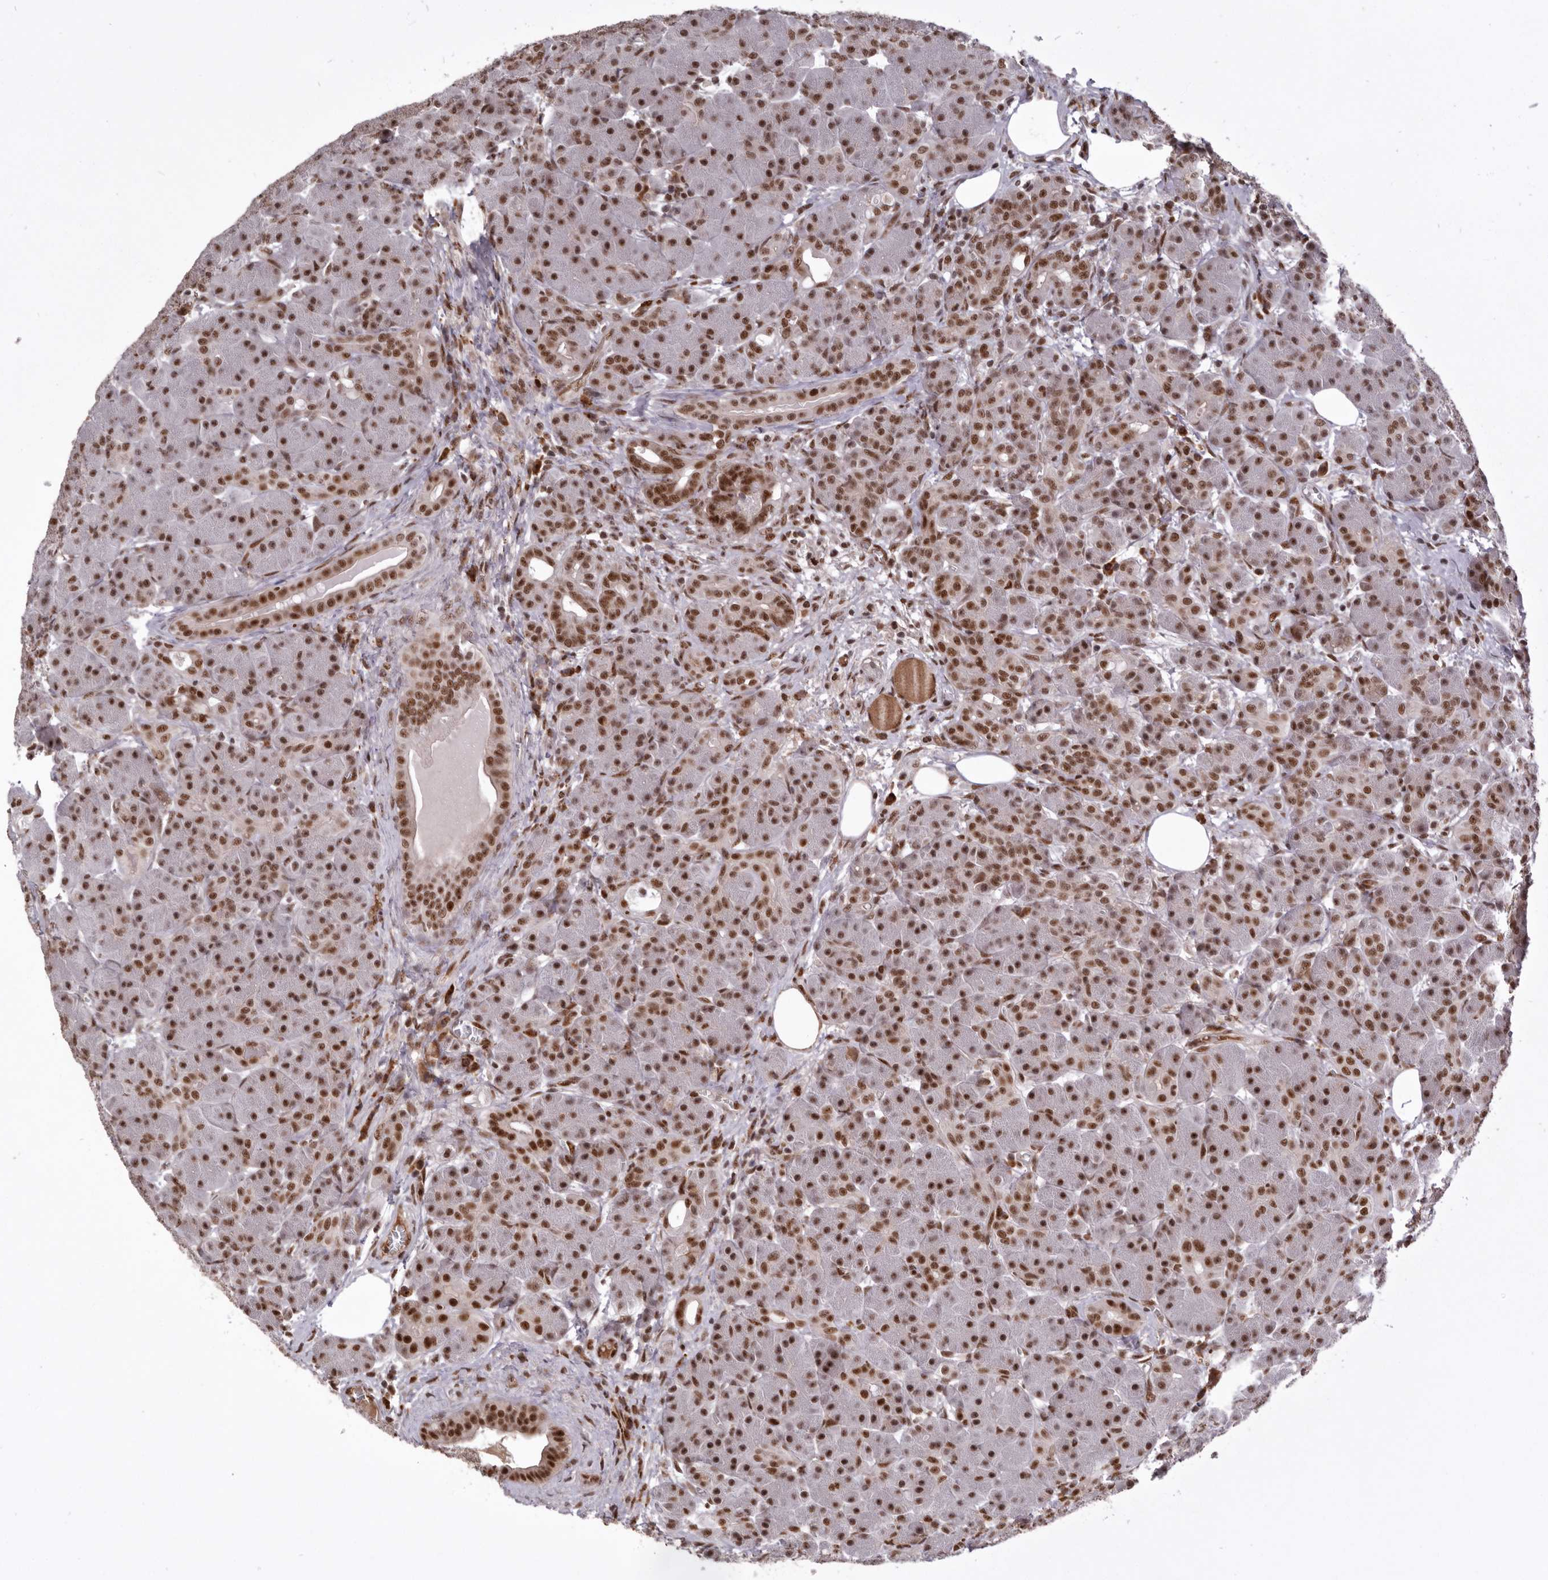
{"staining": {"intensity": "strong", "quantity": ">75%", "location": "nuclear"}, "tissue": "pancreas", "cell_type": "Exocrine glandular cells", "image_type": "normal", "snomed": [{"axis": "morphology", "description": "Normal tissue, NOS"}, {"axis": "topography", "description": "Pancreas"}], "caption": "Strong nuclear expression for a protein is seen in about >75% of exocrine glandular cells of unremarkable pancreas using IHC.", "gene": "CHTOP", "patient": {"sex": "male", "age": 63}}